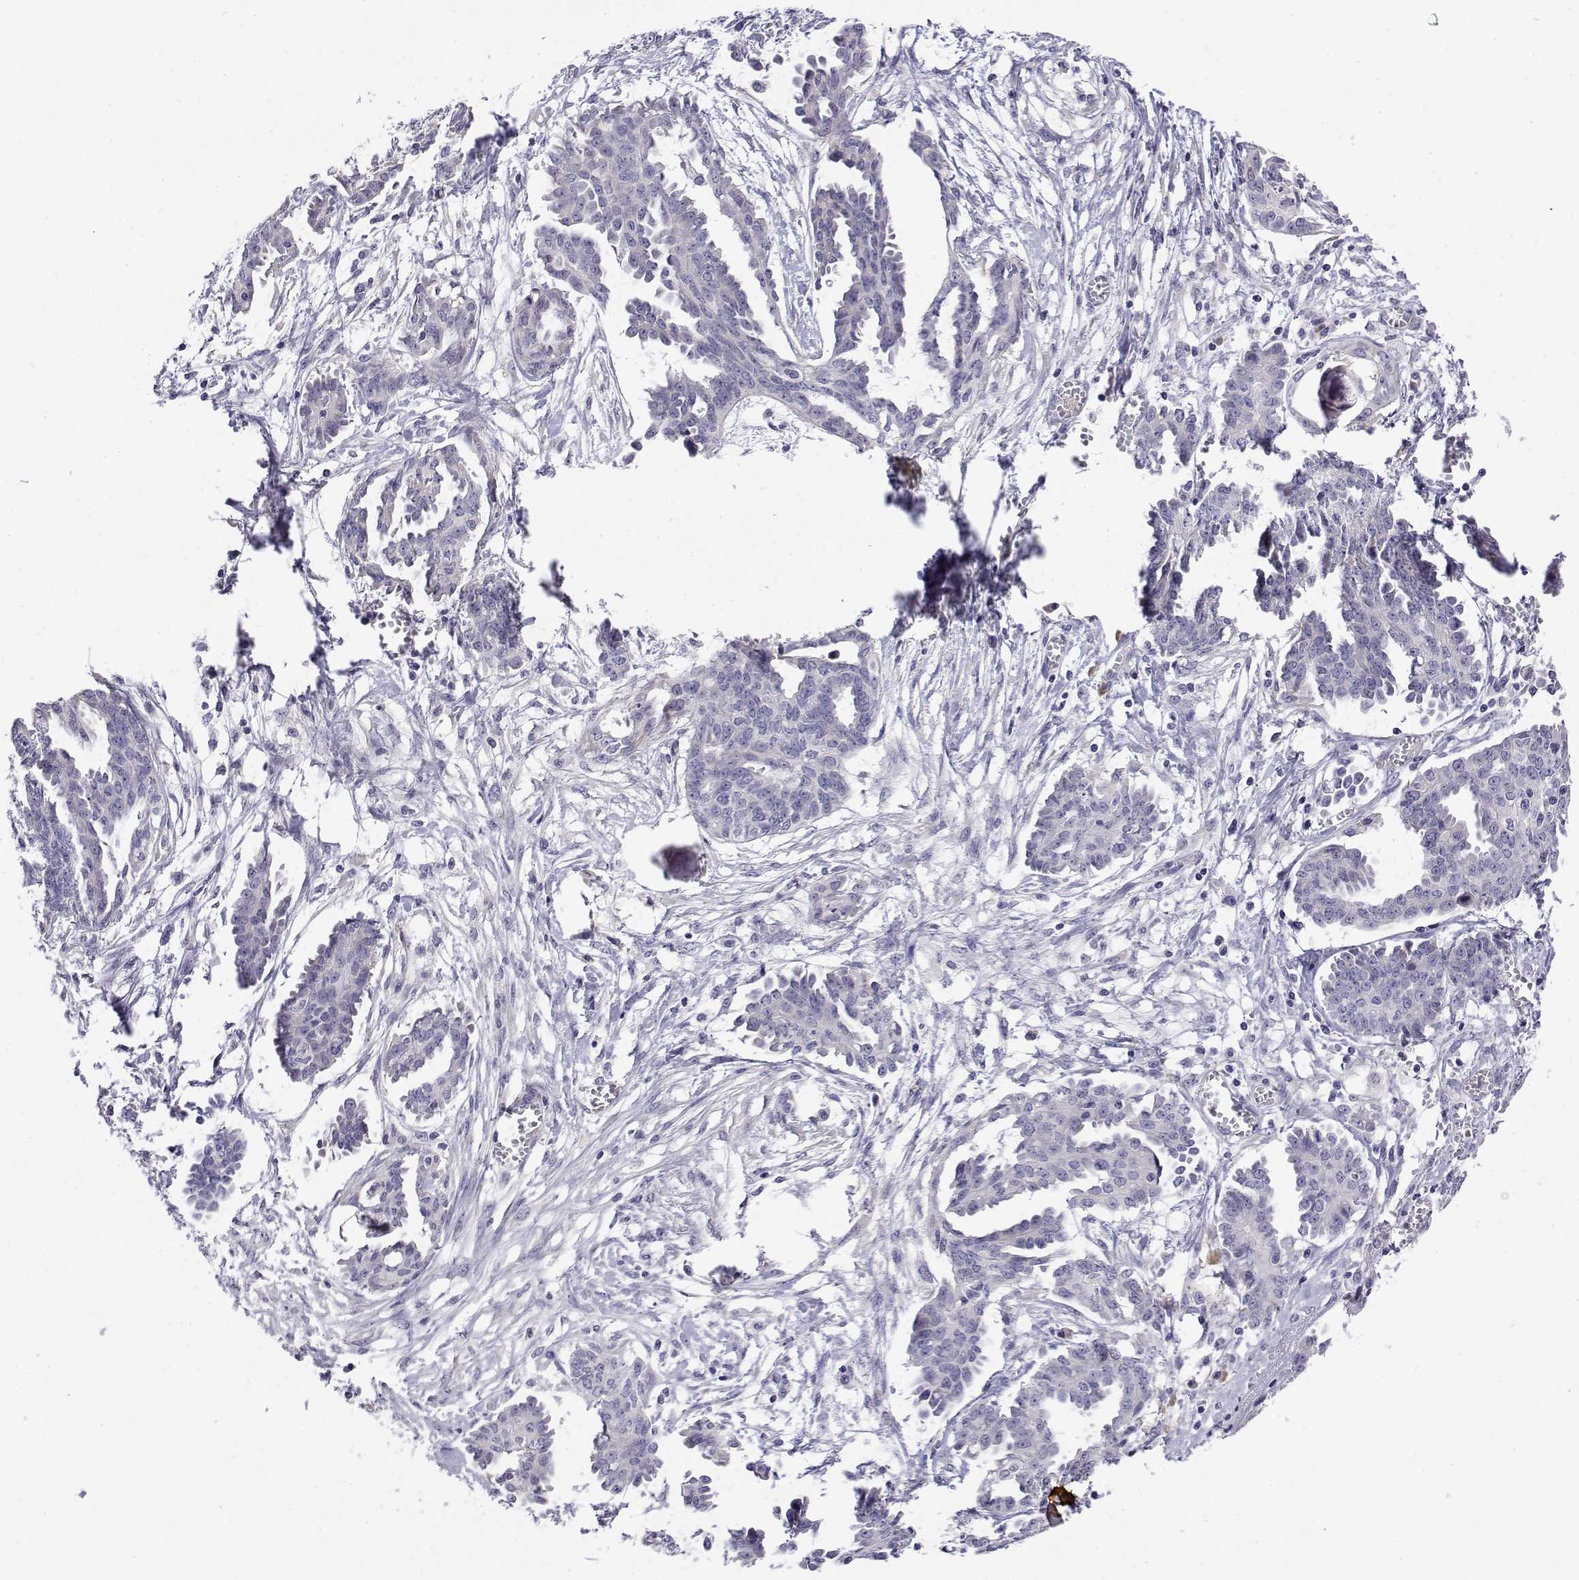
{"staining": {"intensity": "negative", "quantity": "none", "location": "none"}, "tissue": "ovarian cancer", "cell_type": "Tumor cells", "image_type": "cancer", "snomed": [{"axis": "morphology", "description": "Cystadenocarcinoma, serous, NOS"}, {"axis": "topography", "description": "Ovary"}], "caption": "Immunohistochemistry of human ovarian cancer (serous cystadenocarcinoma) demonstrates no expression in tumor cells.", "gene": "LY6D", "patient": {"sex": "female", "age": 71}}